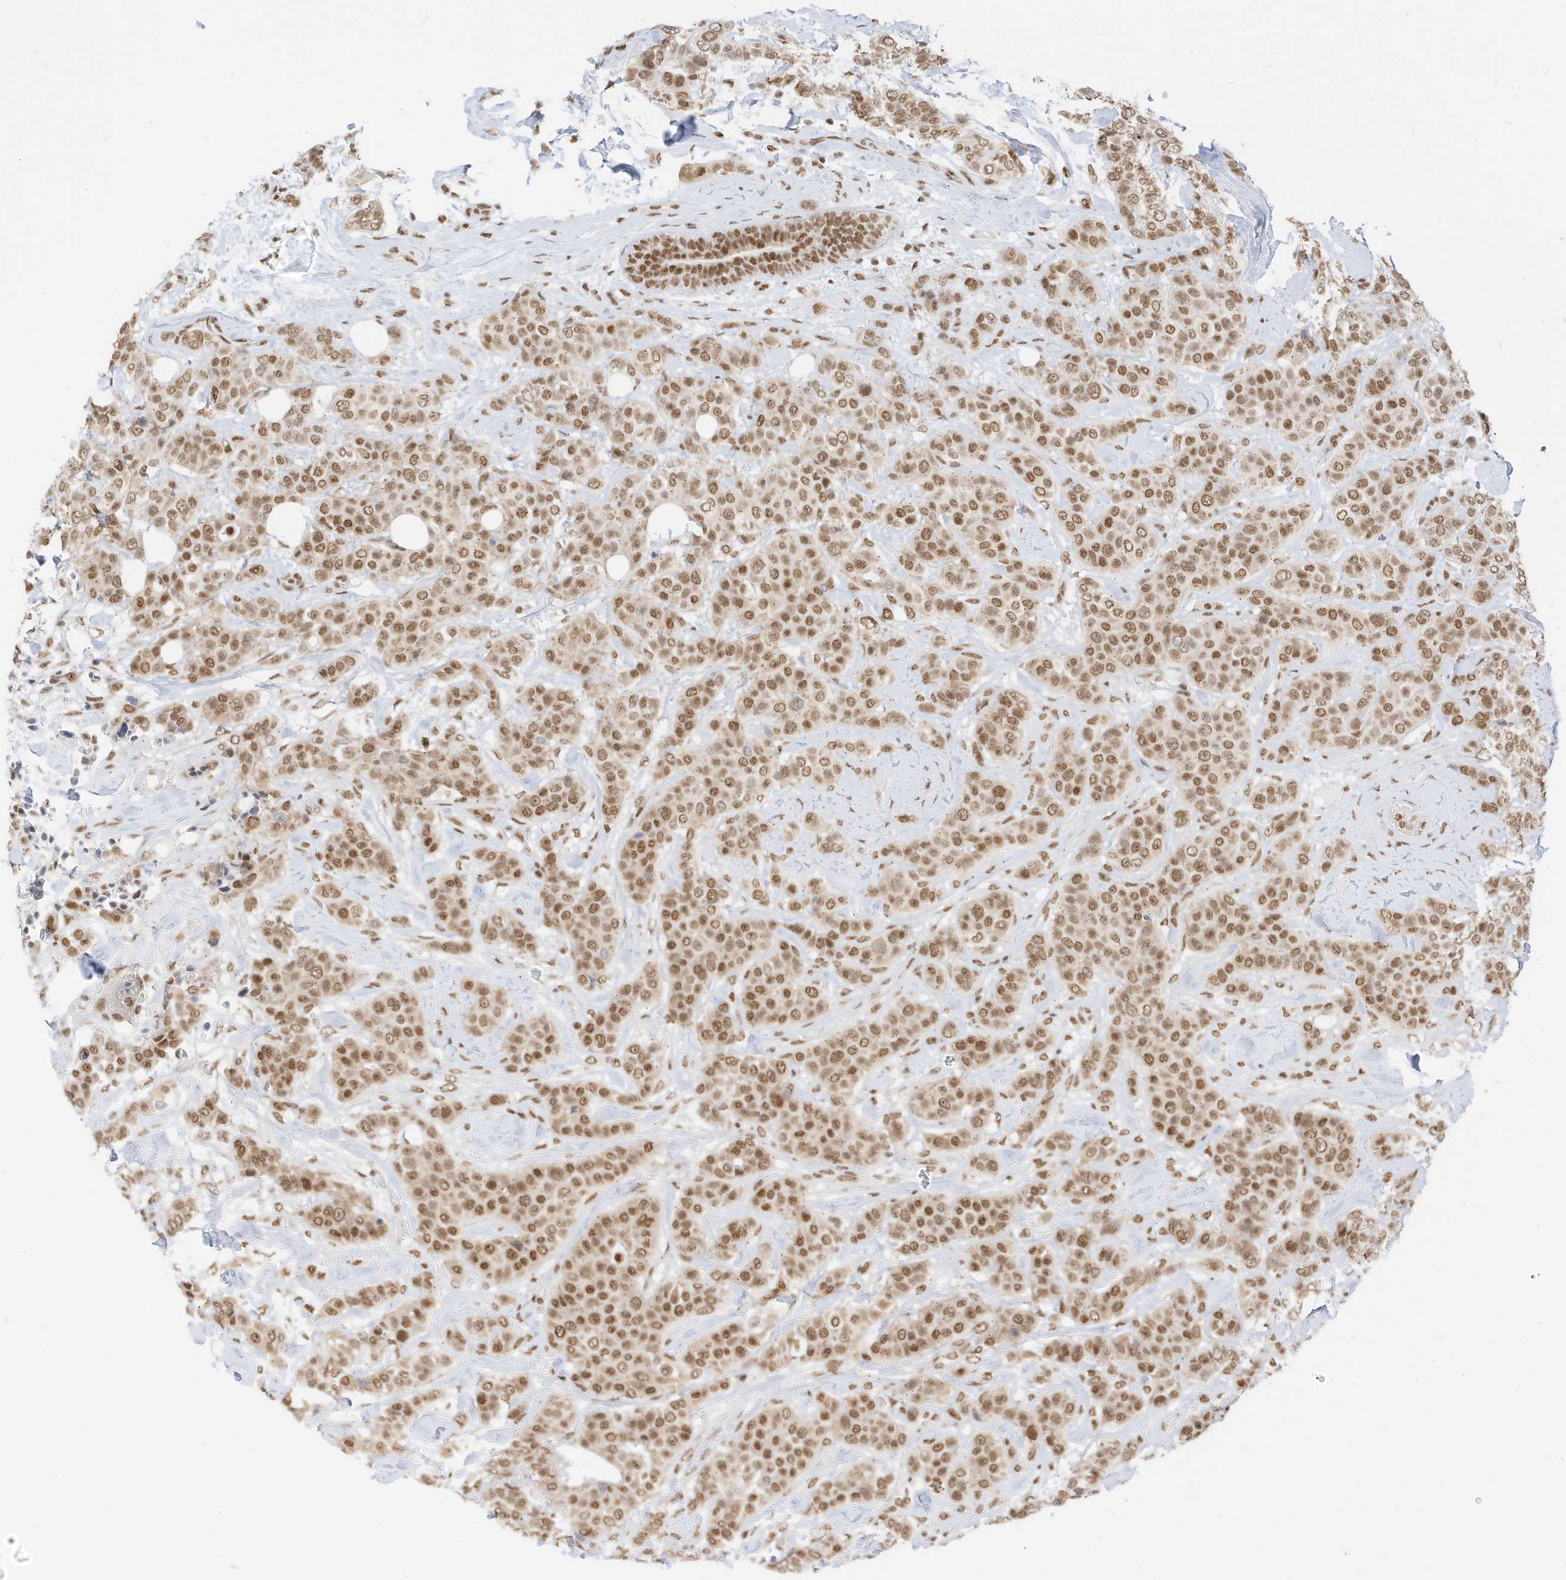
{"staining": {"intensity": "moderate", "quantity": ">75%", "location": "nuclear"}, "tissue": "breast cancer", "cell_type": "Tumor cells", "image_type": "cancer", "snomed": [{"axis": "morphology", "description": "Lobular carcinoma"}, {"axis": "topography", "description": "Breast"}], "caption": "A medium amount of moderate nuclear expression is identified in approximately >75% of tumor cells in breast cancer (lobular carcinoma) tissue.", "gene": "SMARCA2", "patient": {"sex": "female", "age": 51}}